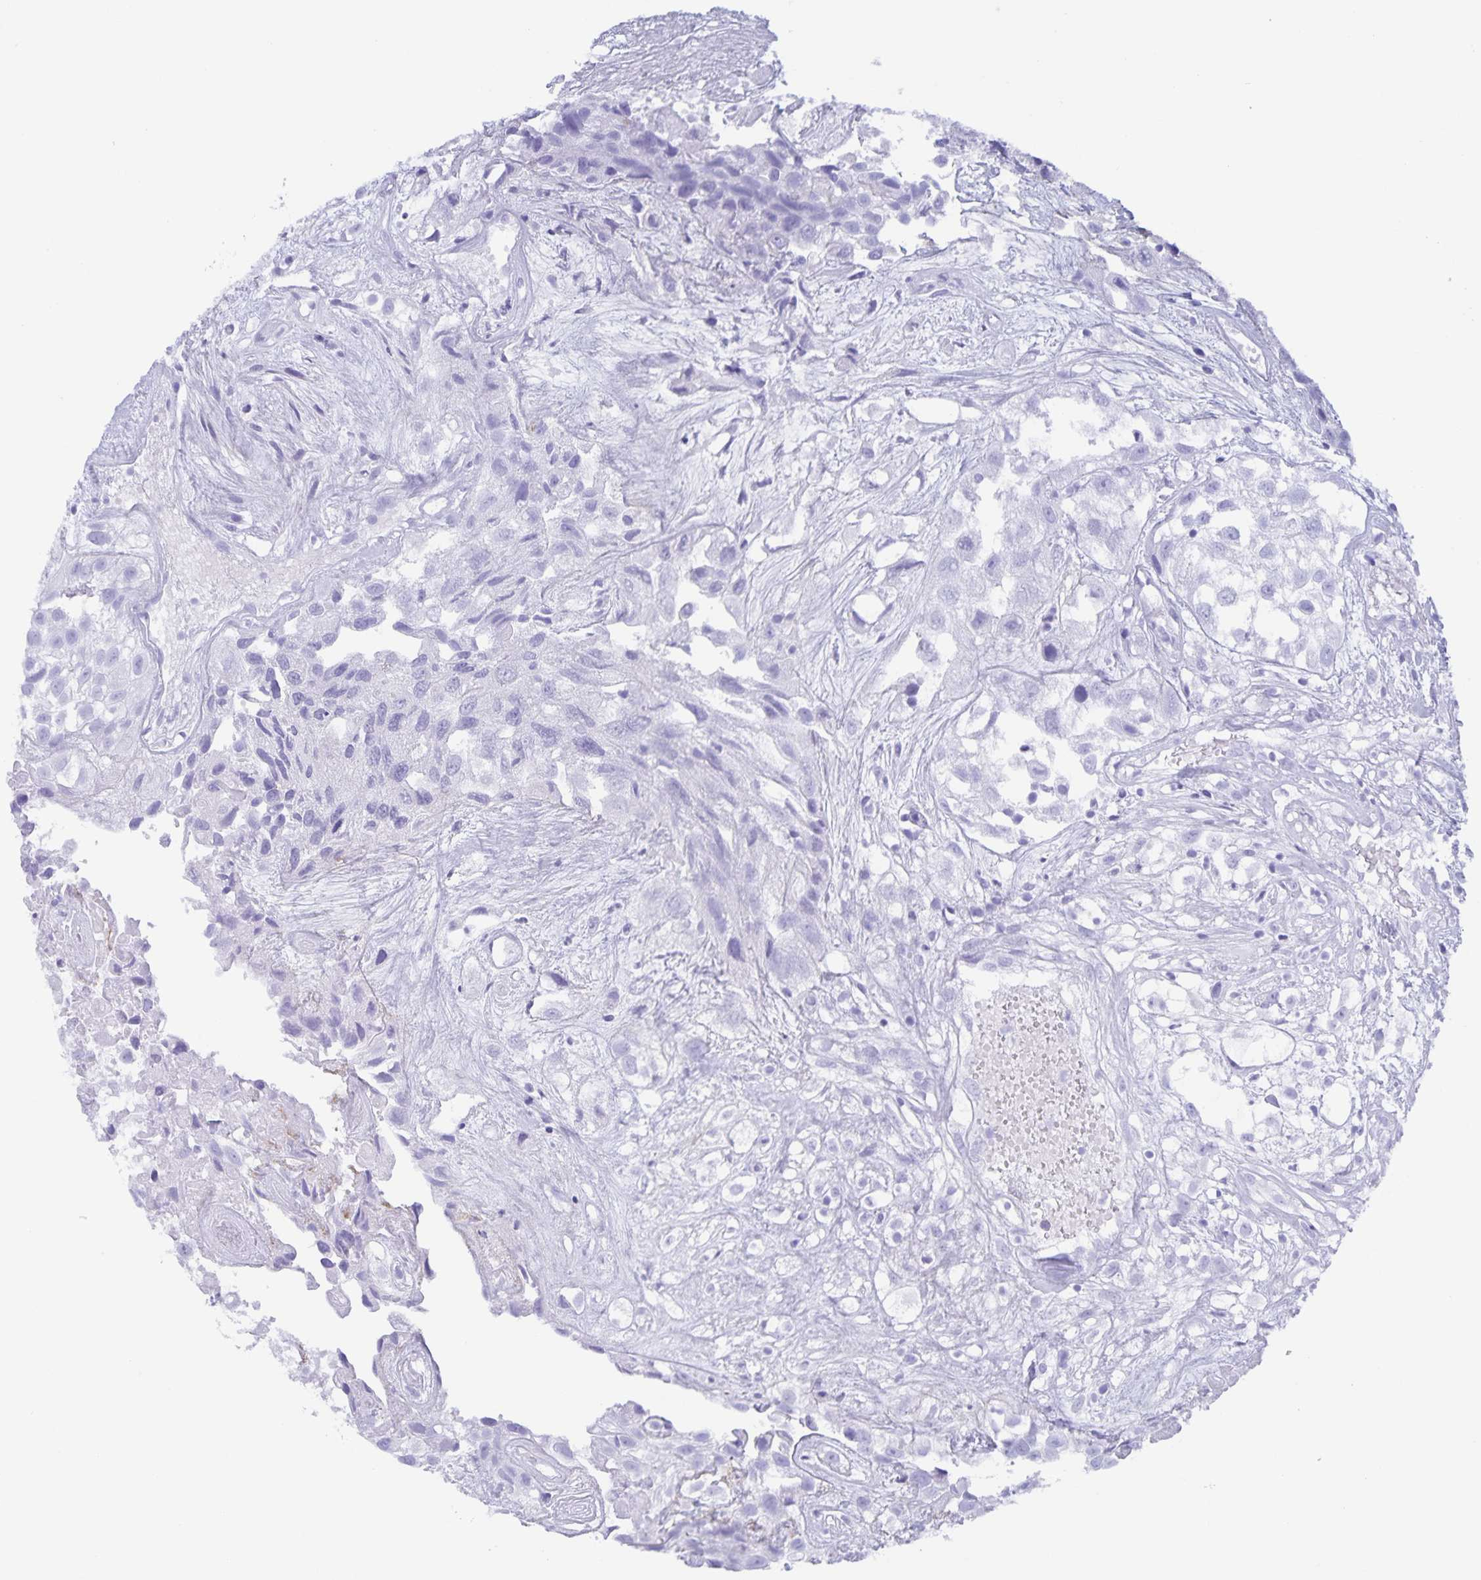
{"staining": {"intensity": "negative", "quantity": "none", "location": "none"}, "tissue": "urothelial cancer", "cell_type": "Tumor cells", "image_type": "cancer", "snomed": [{"axis": "morphology", "description": "Urothelial carcinoma, High grade"}, {"axis": "topography", "description": "Urinary bladder"}], "caption": "High-grade urothelial carcinoma was stained to show a protein in brown. There is no significant staining in tumor cells. Brightfield microscopy of IHC stained with DAB (brown) and hematoxylin (blue), captured at high magnification.", "gene": "AQP4", "patient": {"sex": "male", "age": 56}}